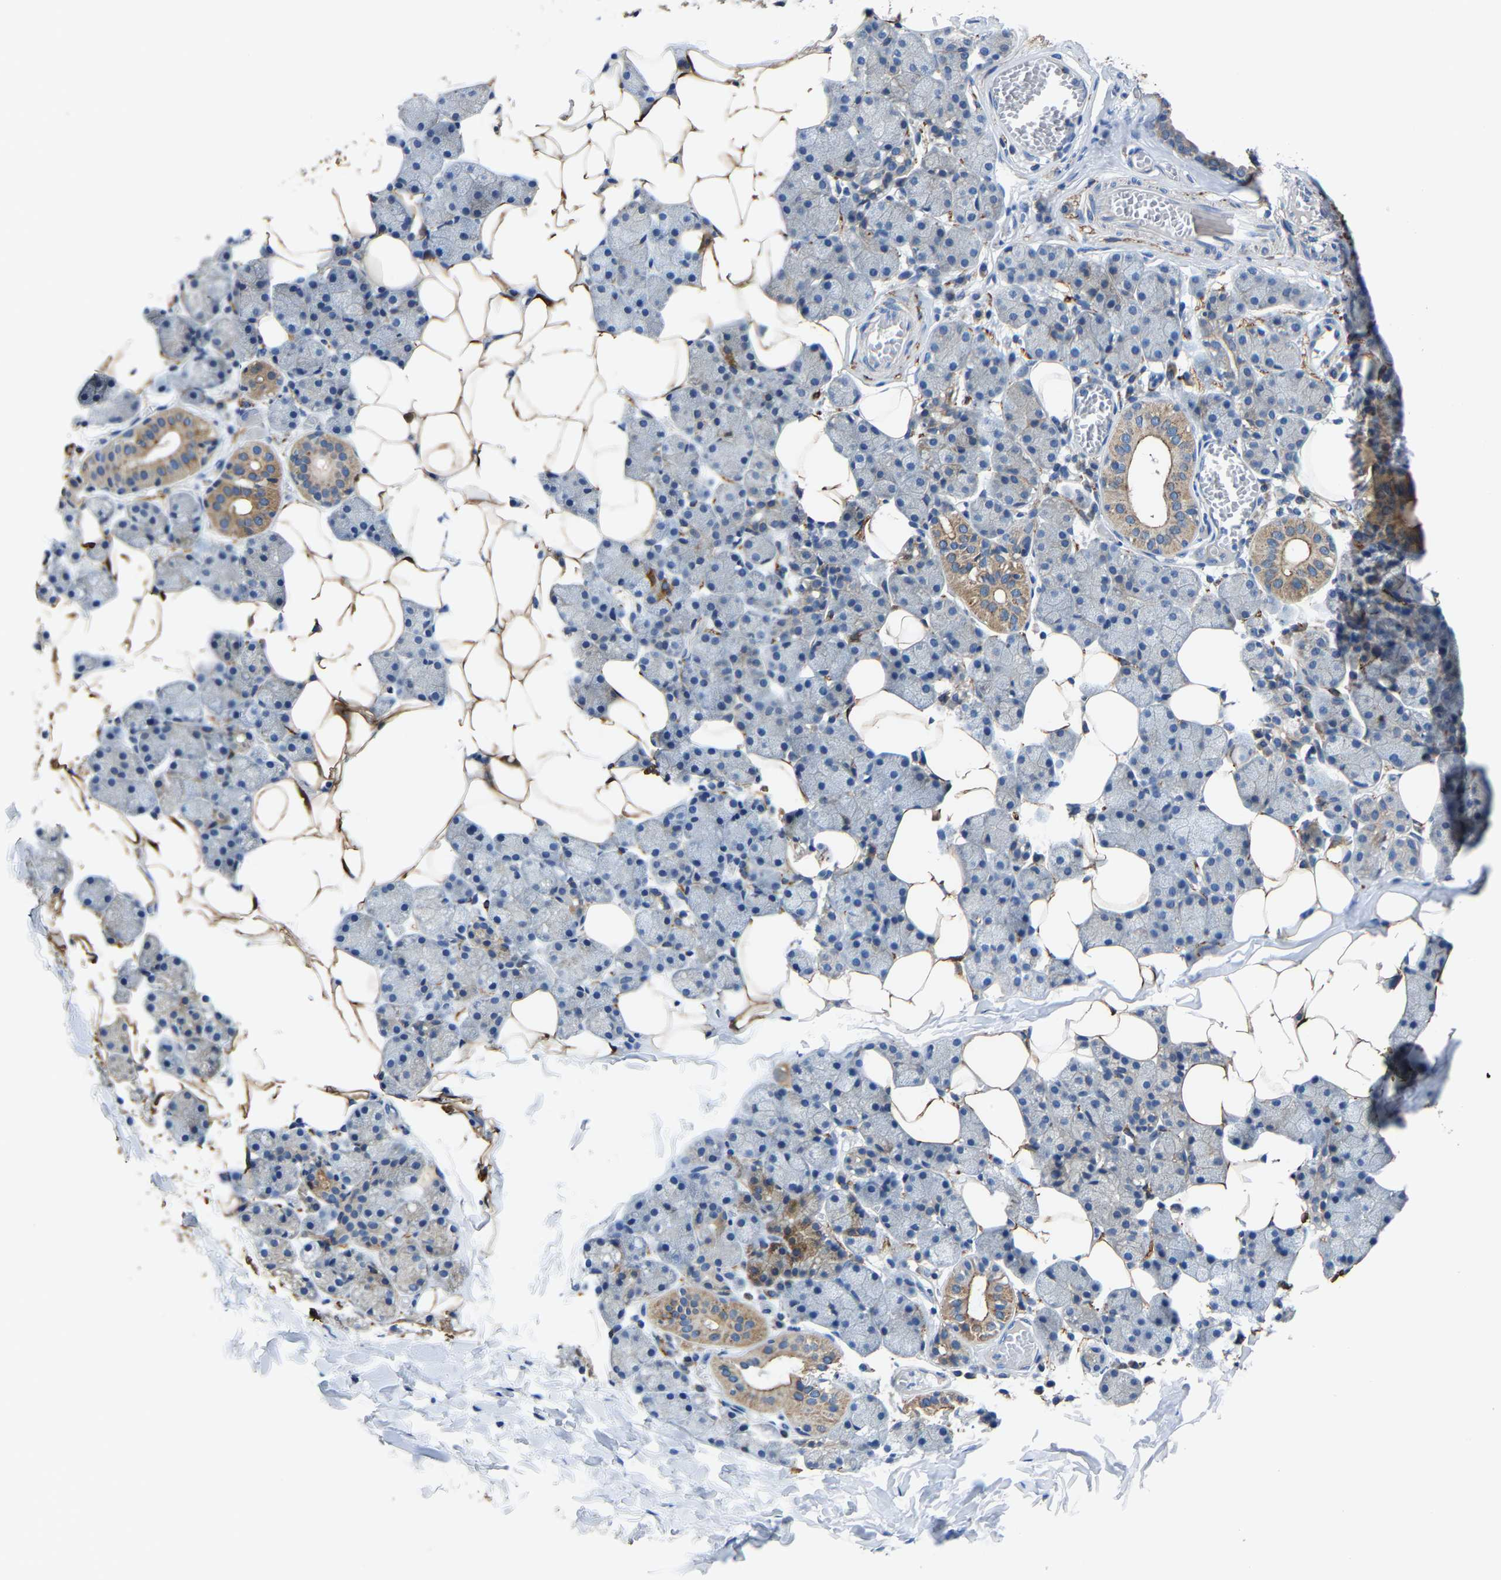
{"staining": {"intensity": "moderate", "quantity": "<25%", "location": "cytoplasmic/membranous"}, "tissue": "salivary gland", "cell_type": "Glandular cells", "image_type": "normal", "snomed": [{"axis": "morphology", "description": "Normal tissue, NOS"}, {"axis": "topography", "description": "Salivary gland"}], "caption": "Immunohistochemical staining of normal salivary gland reveals <25% levels of moderate cytoplasmic/membranous protein expression in about <25% of glandular cells. Ihc stains the protein of interest in brown and the nuclei are stained blue.", "gene": "AGK", "patient": {"sex": "female", "age": 33}}